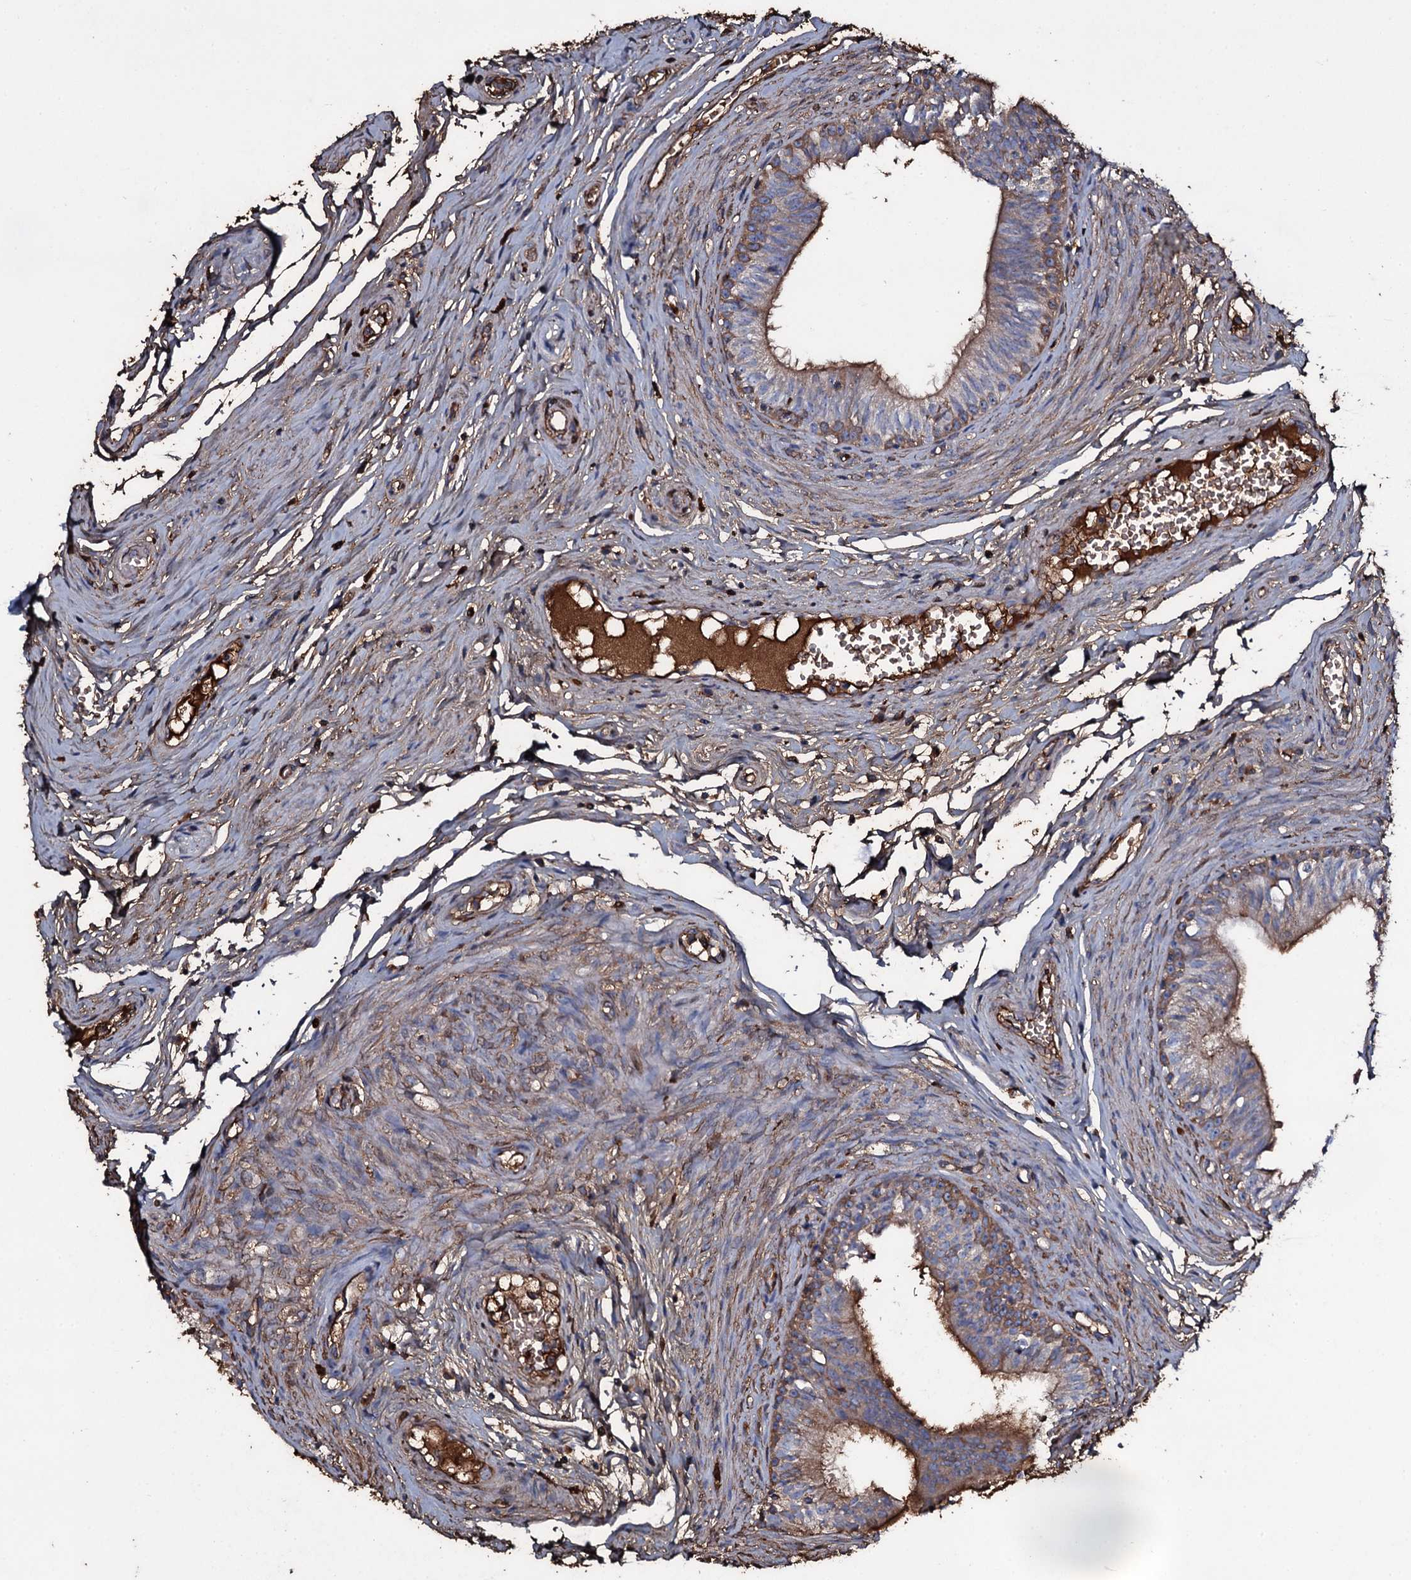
{"staining": {"intensity": "moderate", "quantity": "25%-75%", "location": "cytoplasmic/membranous,nuclear"}, "tissue": "epididymis", "cell_type": "Glandular cells", "image_type": "normal", "snomed": [{"axis": "morphology", "description": "Normal tissue, NOS"}, {"axis": "topography", "description": "Epididymis, spermatic cord, NOS"}], "caption": "The micrograph exhibits staining of normal epididymis, revealing moderate cytoplasmic/membranous,nuclear protein positivity (brown color) within glandular cells.", "gene": "EDN1", "patient": {"sex": "male", "age": 22}}